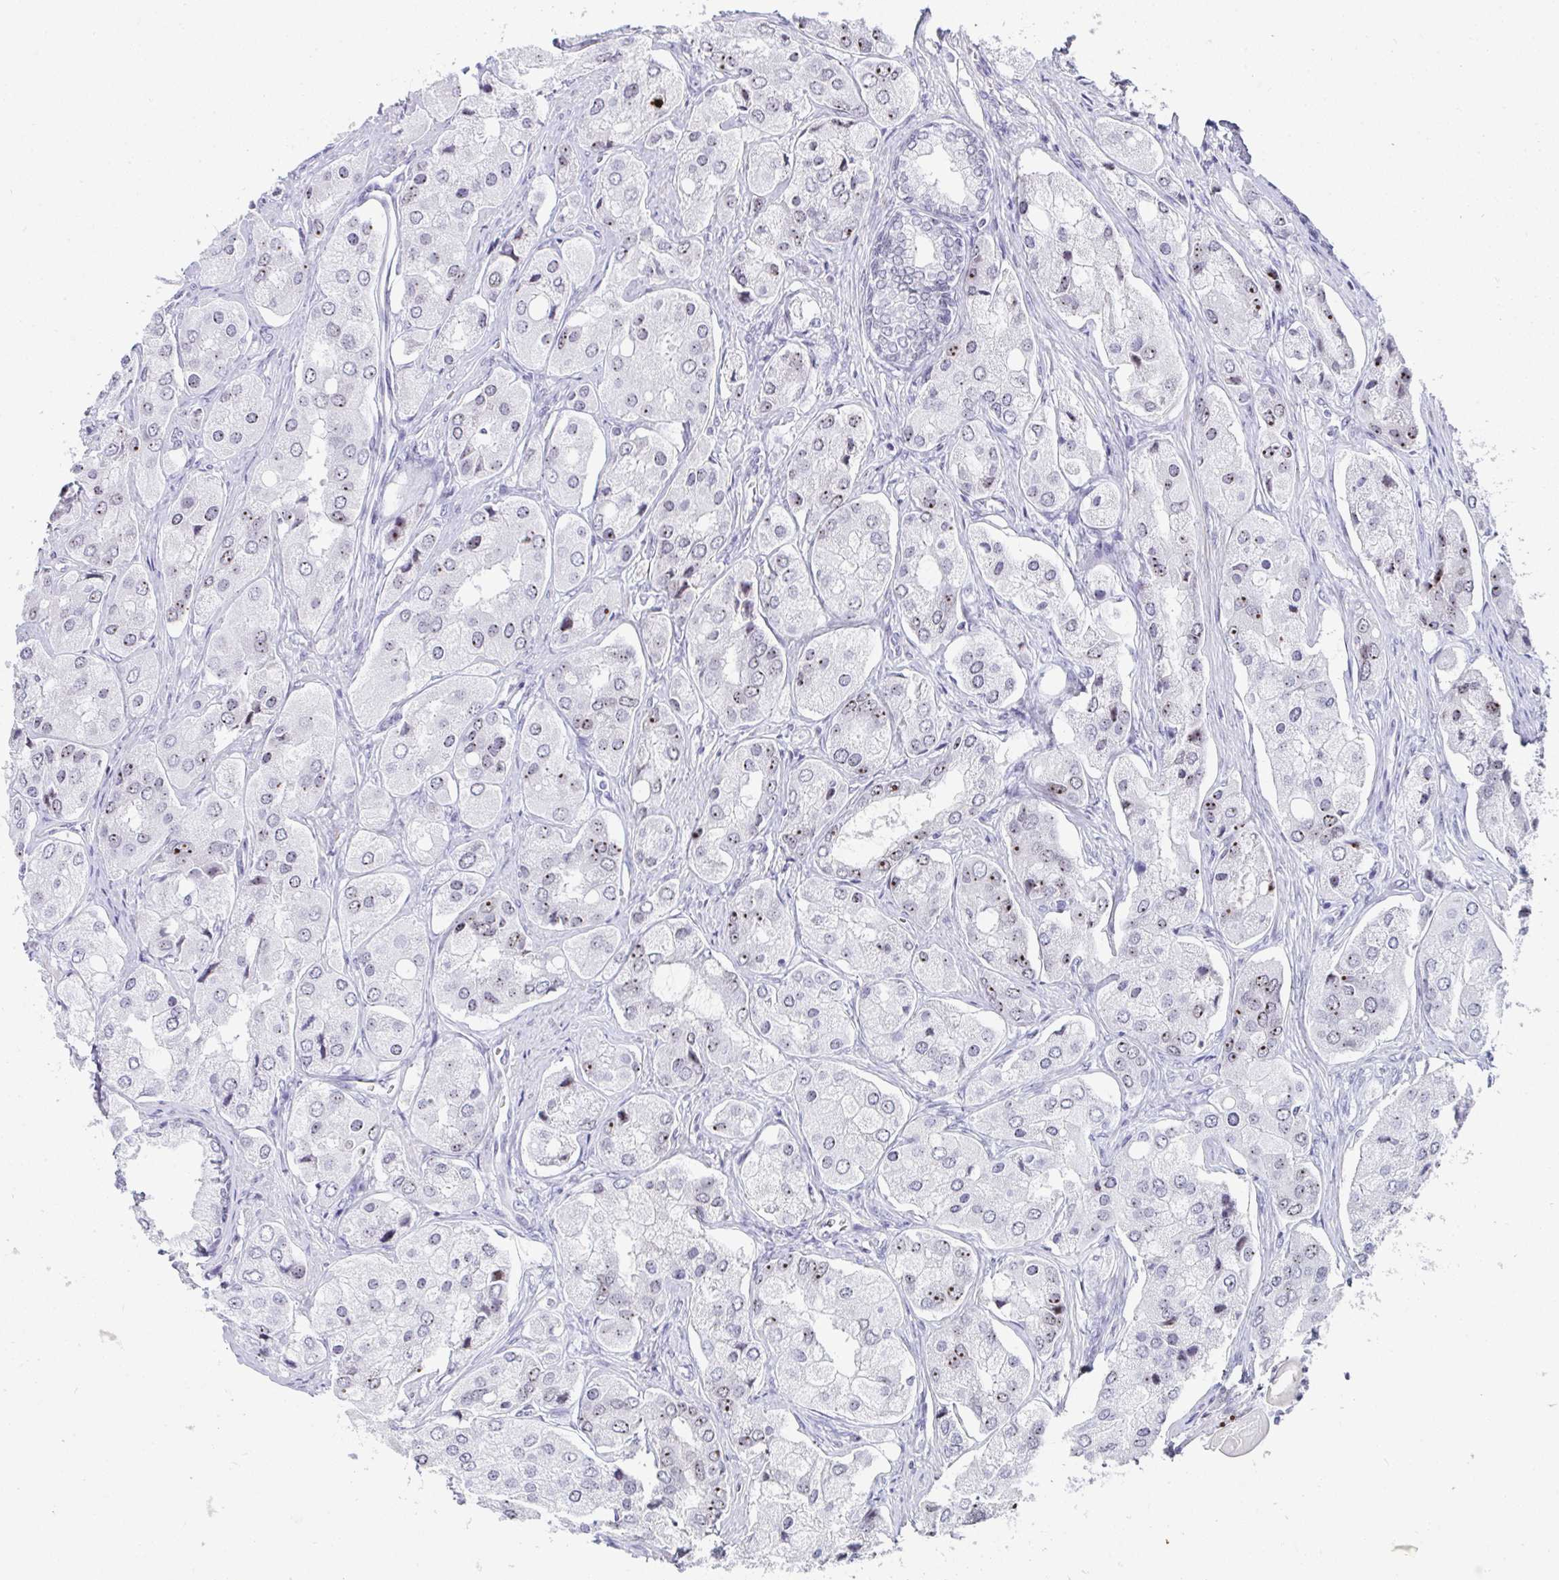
{"staining": {"intensity": "moderate", "quantity": "<25%", "location": "nuclear"}, "tissue": "prostate cancer", "cell_type": "Tumor cells", "image_type": "cancer", "snomed": [{"axis": "morphology", "description": "Adenocarcinoma, Low grade"}, {"axis": "topography", "description": "Prostate"}], "caption": "The immunohistochemical stain shows moderate nuclear expression in tumor cells of prostate cancer (adenocarcinoma (low-grade)) tissue.", "gene": "NOP10", "patient": {"sex": "male", "age": 69}}